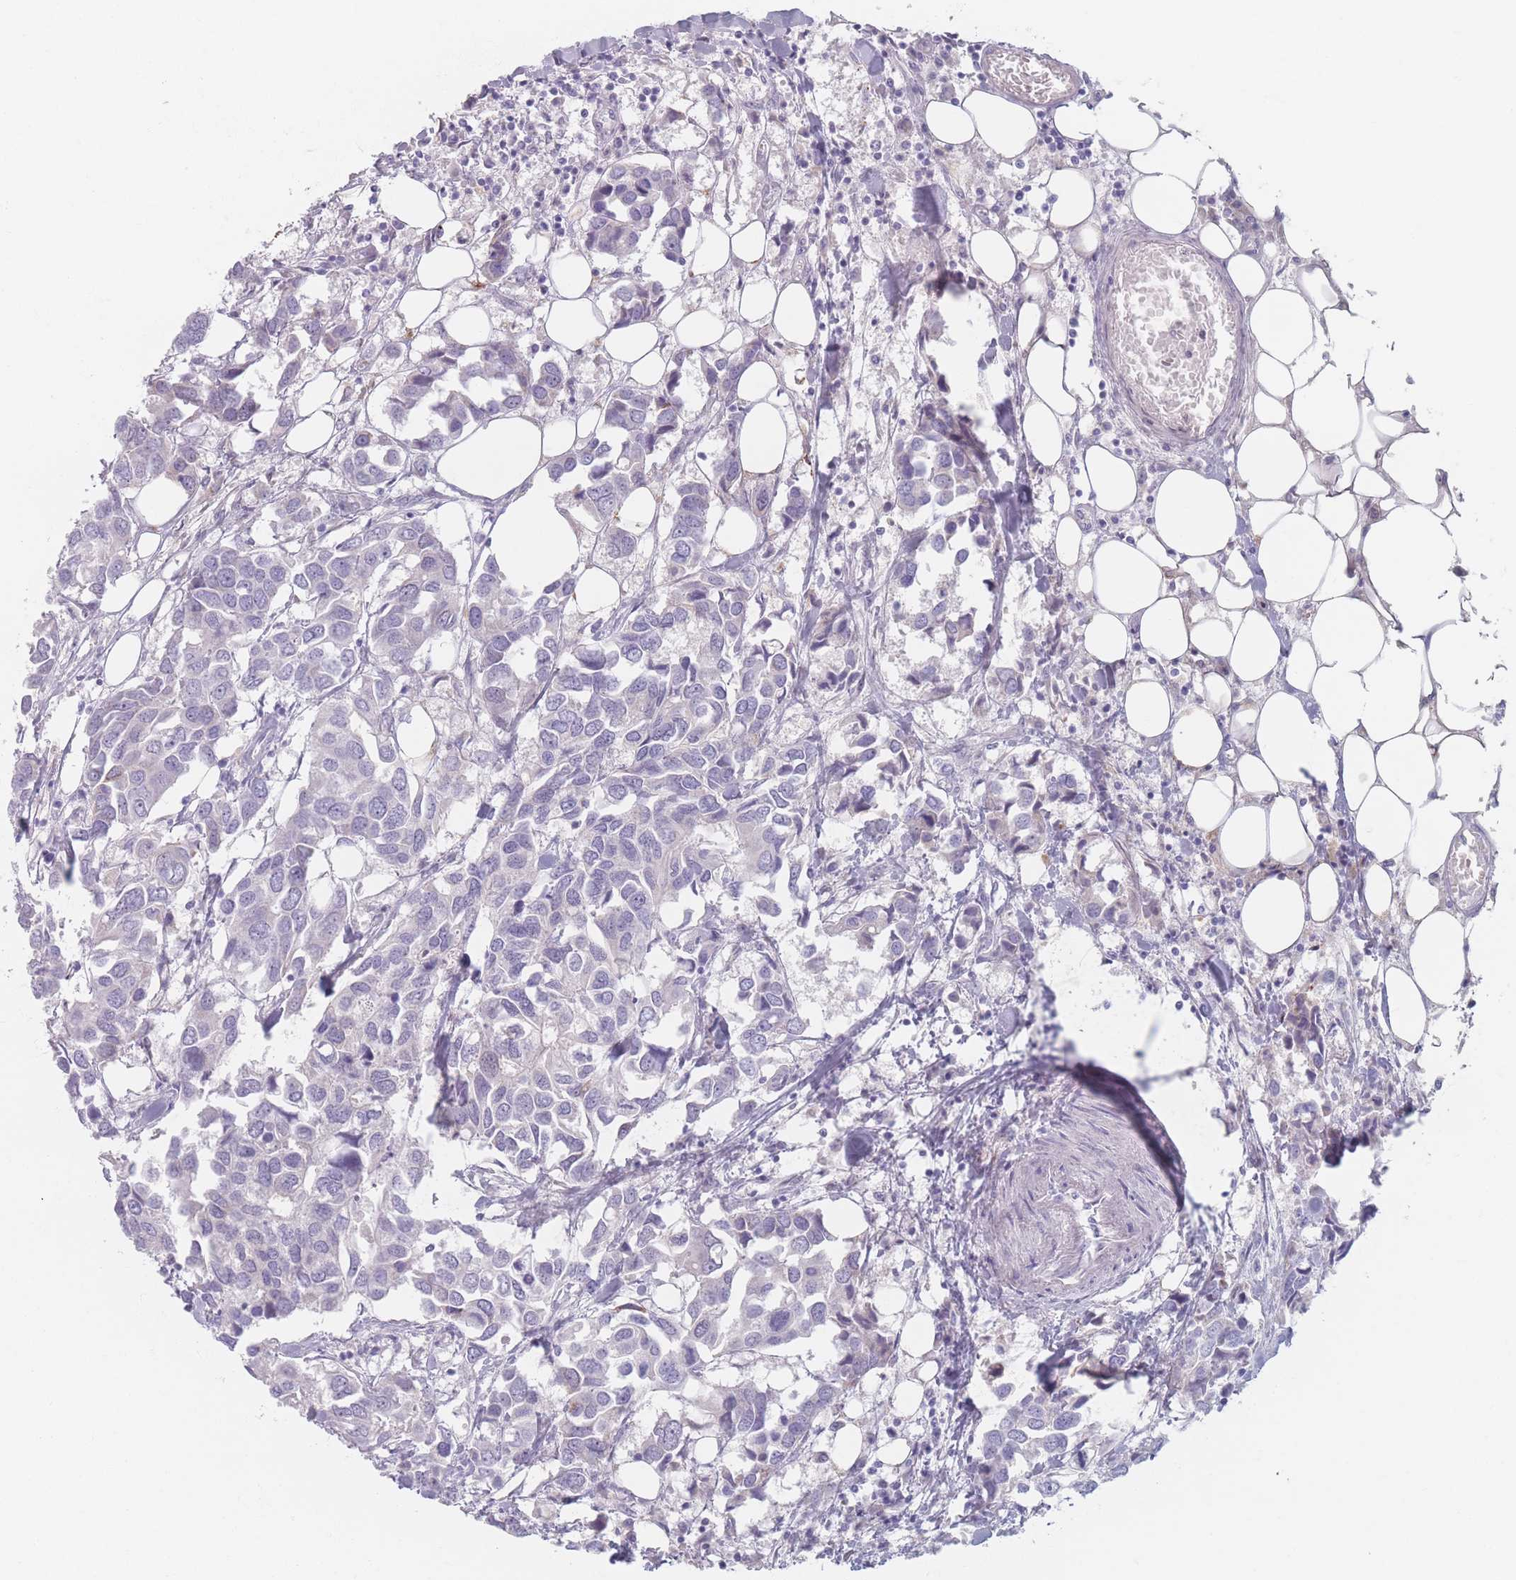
{"staining": {"intensity": "negative", "quantity": "none", "location": "none"}, "tissue": "breast cancer", "cell_type": "Tumor cells", "image_type": "cancer", "snomed": [{"axis": "morphology", "description": "Duct carcinoma"}, {"axis": "topography", "description": "Breast"}], "caption": "Immunohistochemical staining of human intraductal carcinoma (breast) exhibits no significant staining in tumor cells. (IHC, brightfield microscopy, high magnification).", "gene": "PIGM", "patient": {"sex": "female", "age": 83}}